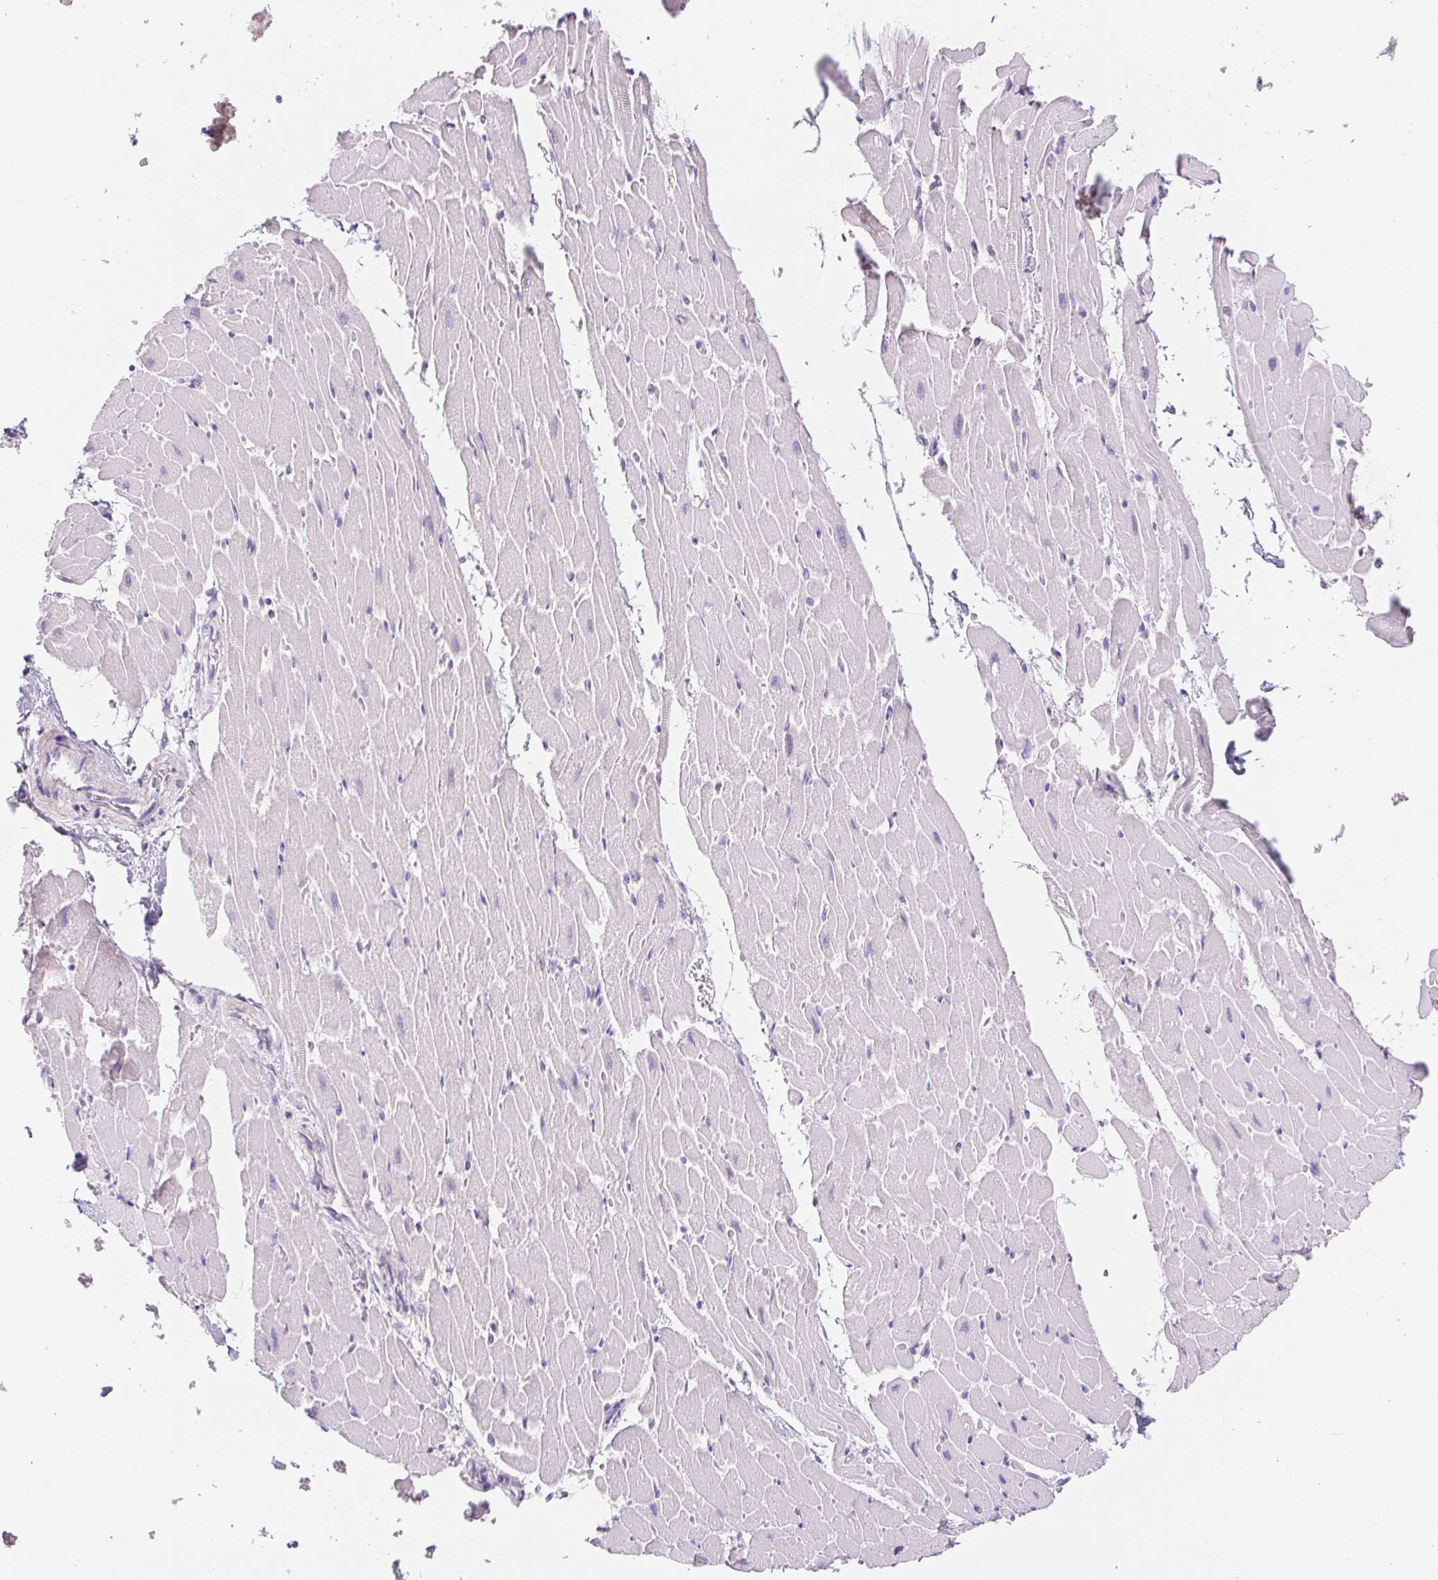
{"staining": {"intensity": "negative", "quantity": "none", "location": "none"}, "tissue": "heart muscle", "cell_type": "Cardiomyocytes", "image_type": "normal", "snomed": [{"axis": "morphology", "description": "Normal tissue, NOS"}, {"axis": "topography", "description": "Heart"}], "caption": "Cardiomyocytes show no significant positivity in unremarkable heart muscle. (DAB immunohistochemistry, high magnification).", "gene": "DYNC2LI1", "patient": {"sex": "male", "age": 37}}